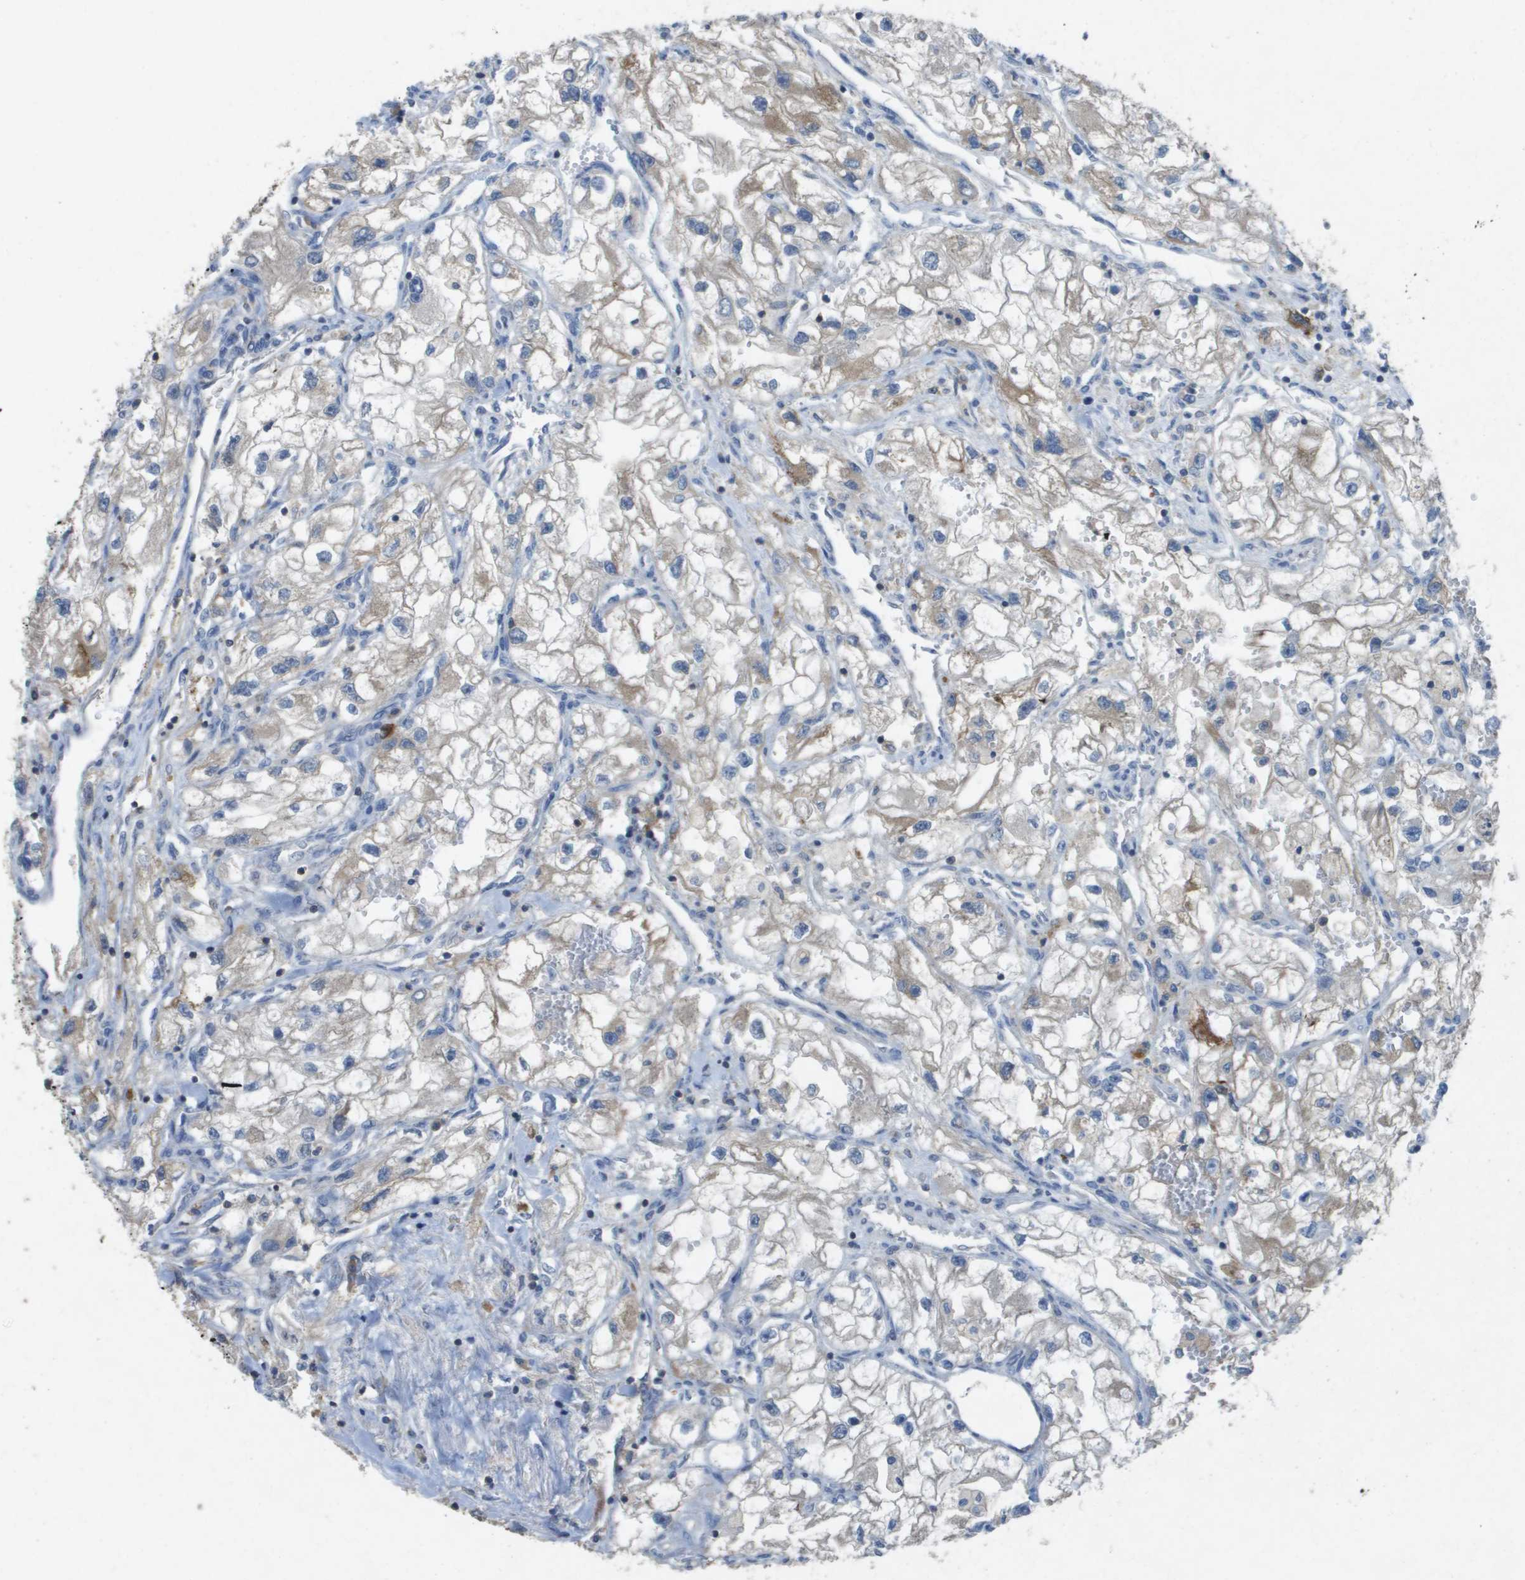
{"staining": {"intensity": "weak", "quantity": "<25%", "location": "cytoplasmic/membranous"}, "tissue": "renal cancer", "cell_type": "Tumor cells", "image_type": "cancer", "snomed": [{"axis": "morphology", "description": "Adenocarcinoma, NOS"}, {"axis": "topography", "description": "Kidney"}], "caption": "Adenocarcinoma (renal) stained for a protein using IHC reveals no positivity tumor cells.", "gene": "CLCA4", "patient": {"sex": "female", "age": 70}}